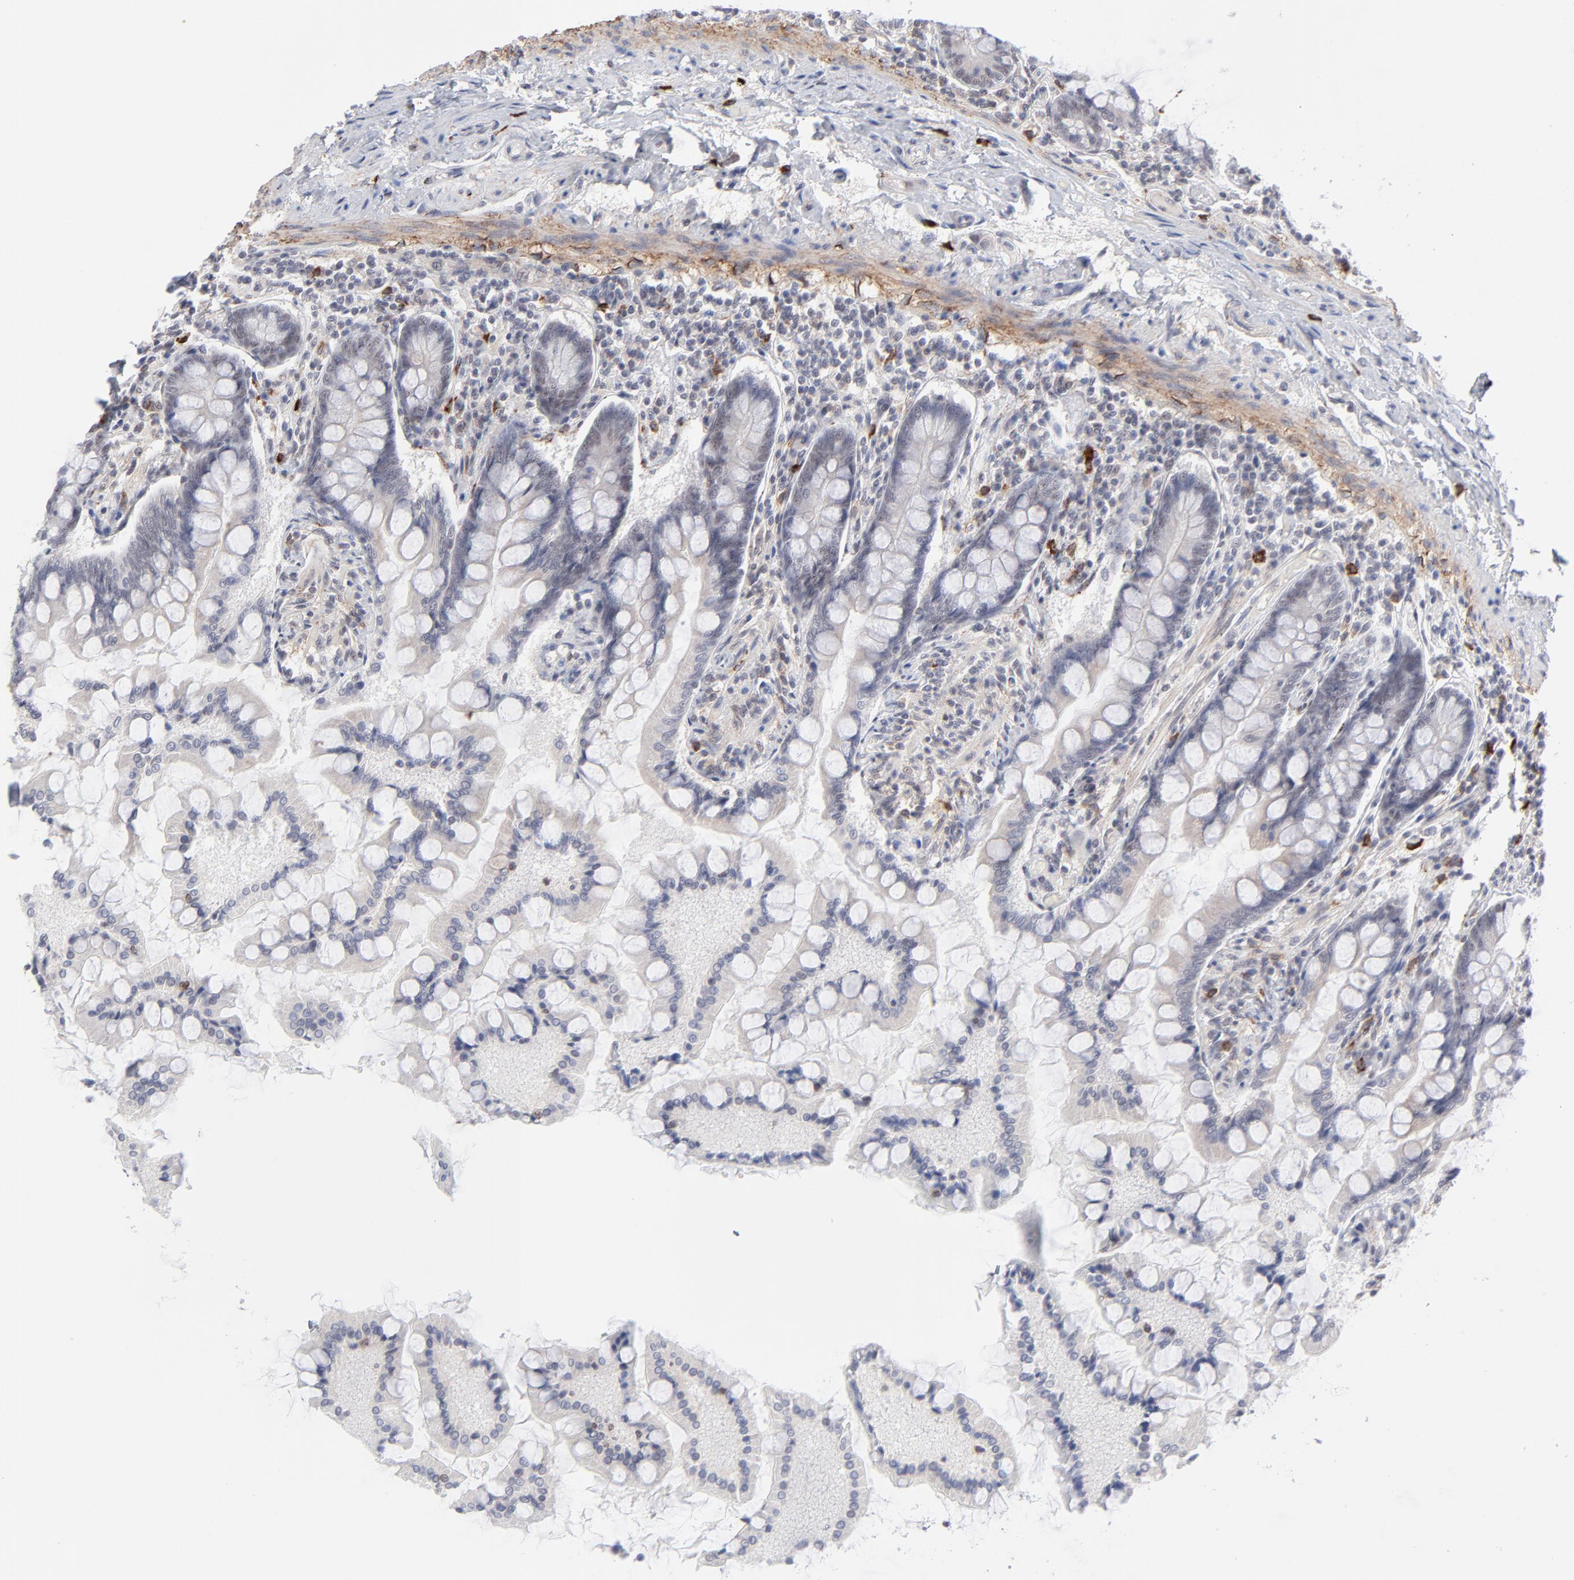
{"staining": {"intensity": "weak", "quantity": "25%-75%", "location": "cytoplasmic/membranous,nuclear"}, "tissue": "small intestine", "cell_type": "Glandular cells", "image_type": "normal", "snomed": [{"axis": "morphology", "description": "Normal tissue, NOS"}, {"axis": "topography", "description": "Small intestine"}], "caption": "This photomicrograph displays immunohistochemistry (IHC) staining of normal small intestine, with low weak cytoplasmic/membranous,nuclear positivity in approximately 25%-75% of glandular cells.", "gene": "NBN", "patient": {"sex": "male", "age": 41}}